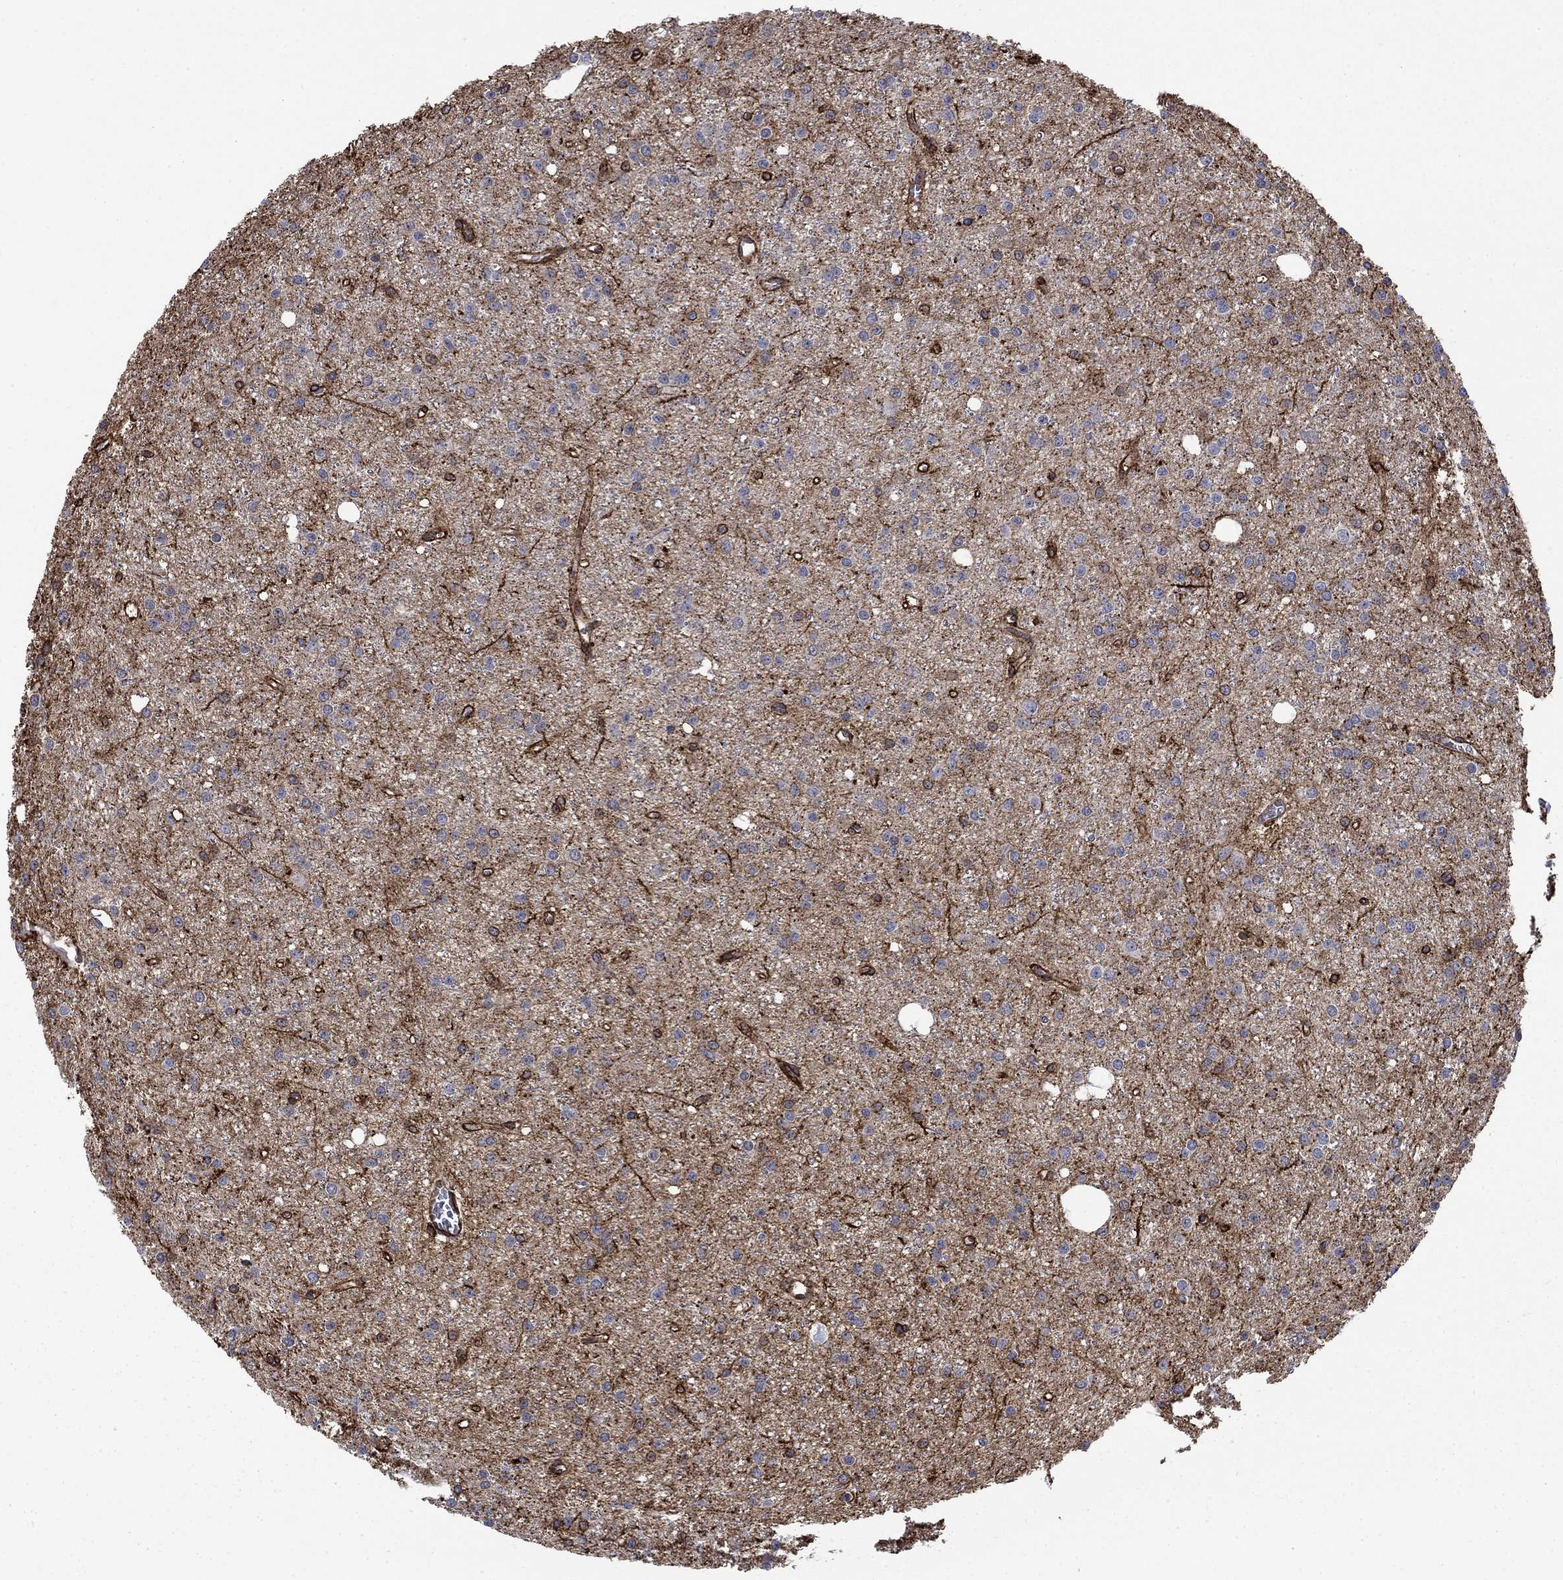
{"staining": {"intensity": "negative", "quantity": "none", "location": "none"}, "tissue": "glioma", "cell_type": "Tumor cells", "image_type": "cancer", "snomed": [{"axis": "morphology", "description": "Glioma, malignant, Low grade"}, {"axis": "topography", "description": "Brain"}], "caption": "There is no significant positivity in tumor cells of glioma.", "gene": "PLAU", "patient": {"sex": "male", "age": 27}}